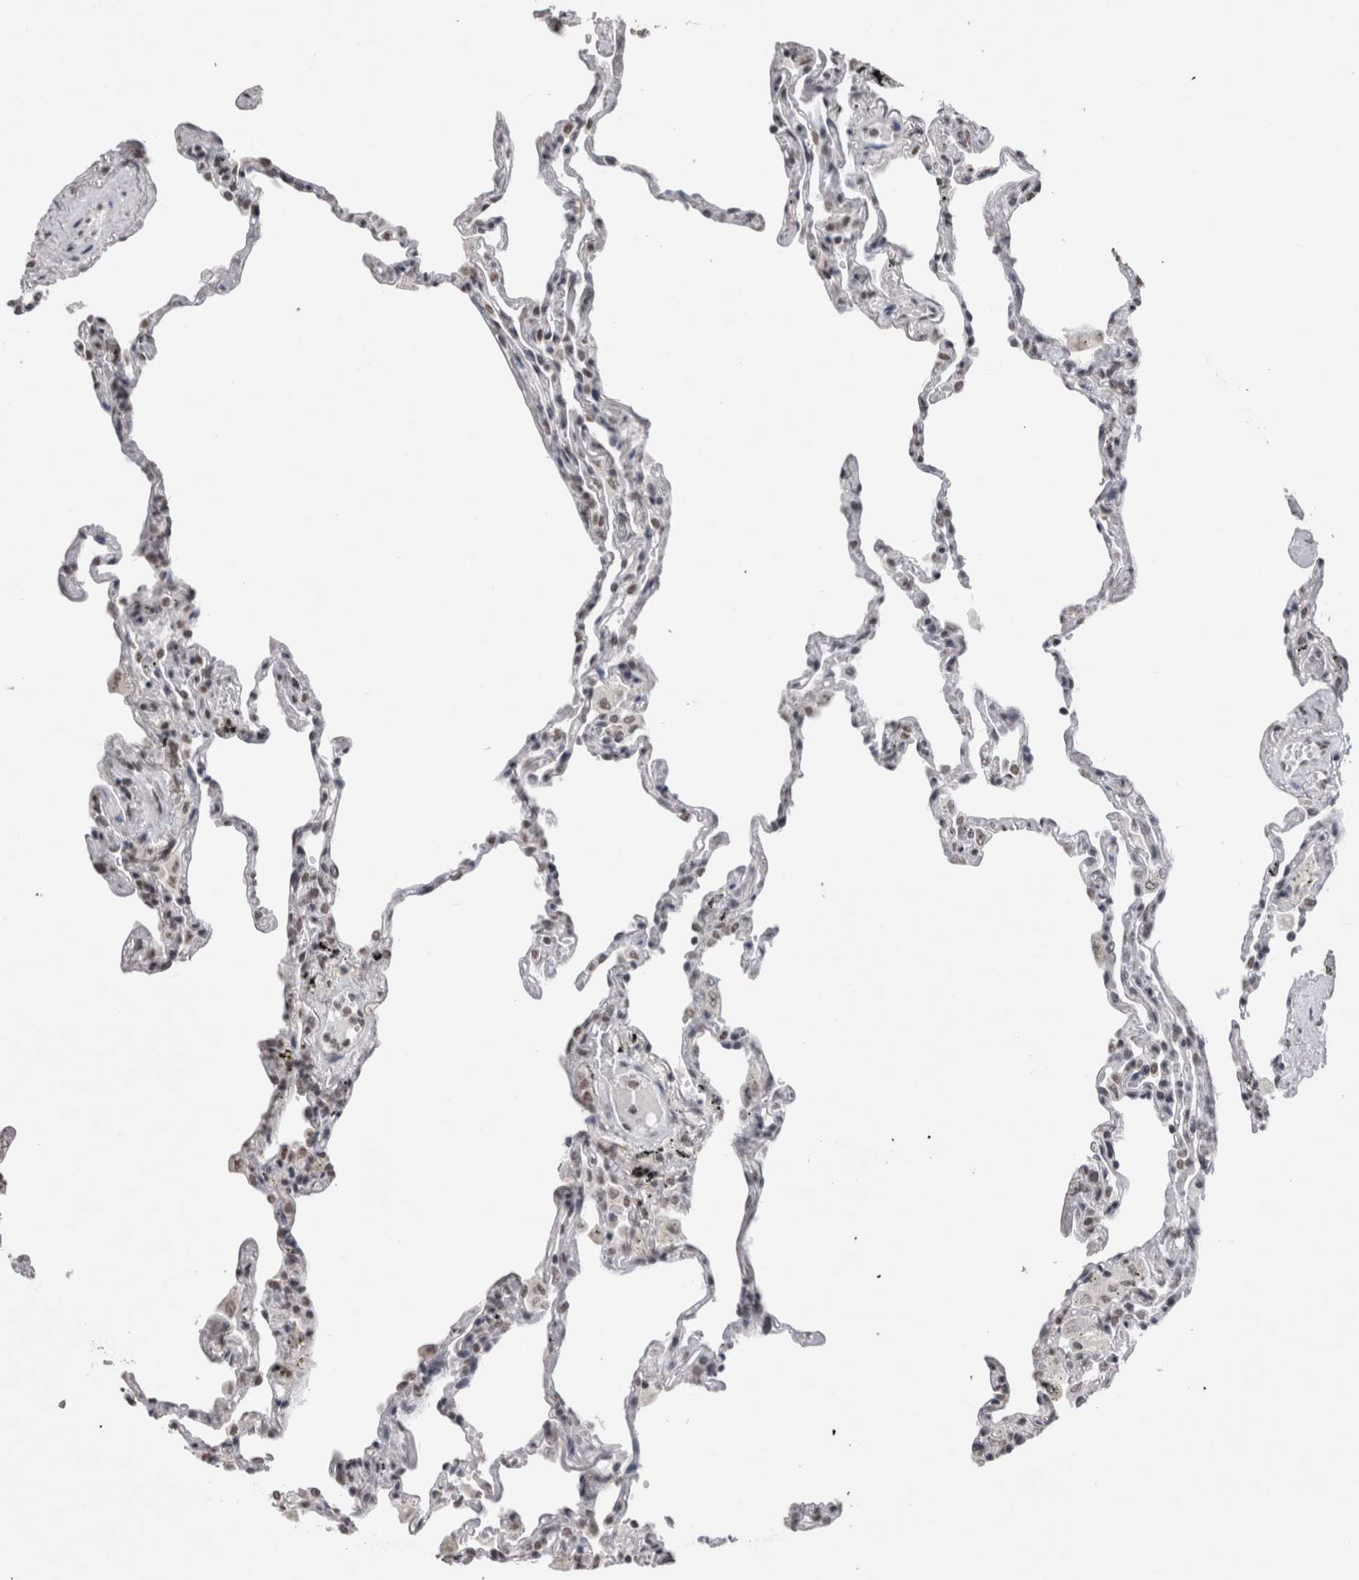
{"staining": {"intensity": "moderate", "quantity": ">75%", "location": "nuclear"}, "tissue": "lung", "cell_type": "Alveolar cells", "image_type": "normal", "snomed": [{"axis": "morphology", "description": "Normal tissue, NOS"}, {"axis": "topography", "description": "Lung"}], "caption": "Immunohistochemical staining of unremarkable lung demonstrates moderate nuclear protein staining in about >75% of alveolar cells. The staining was performed using DAB, with brown indicating positive protein expression. Nuclei are stained blue with hematoxylin.", "gene": "SMC1A", "patient": {"sex": "male", "age": 59}}